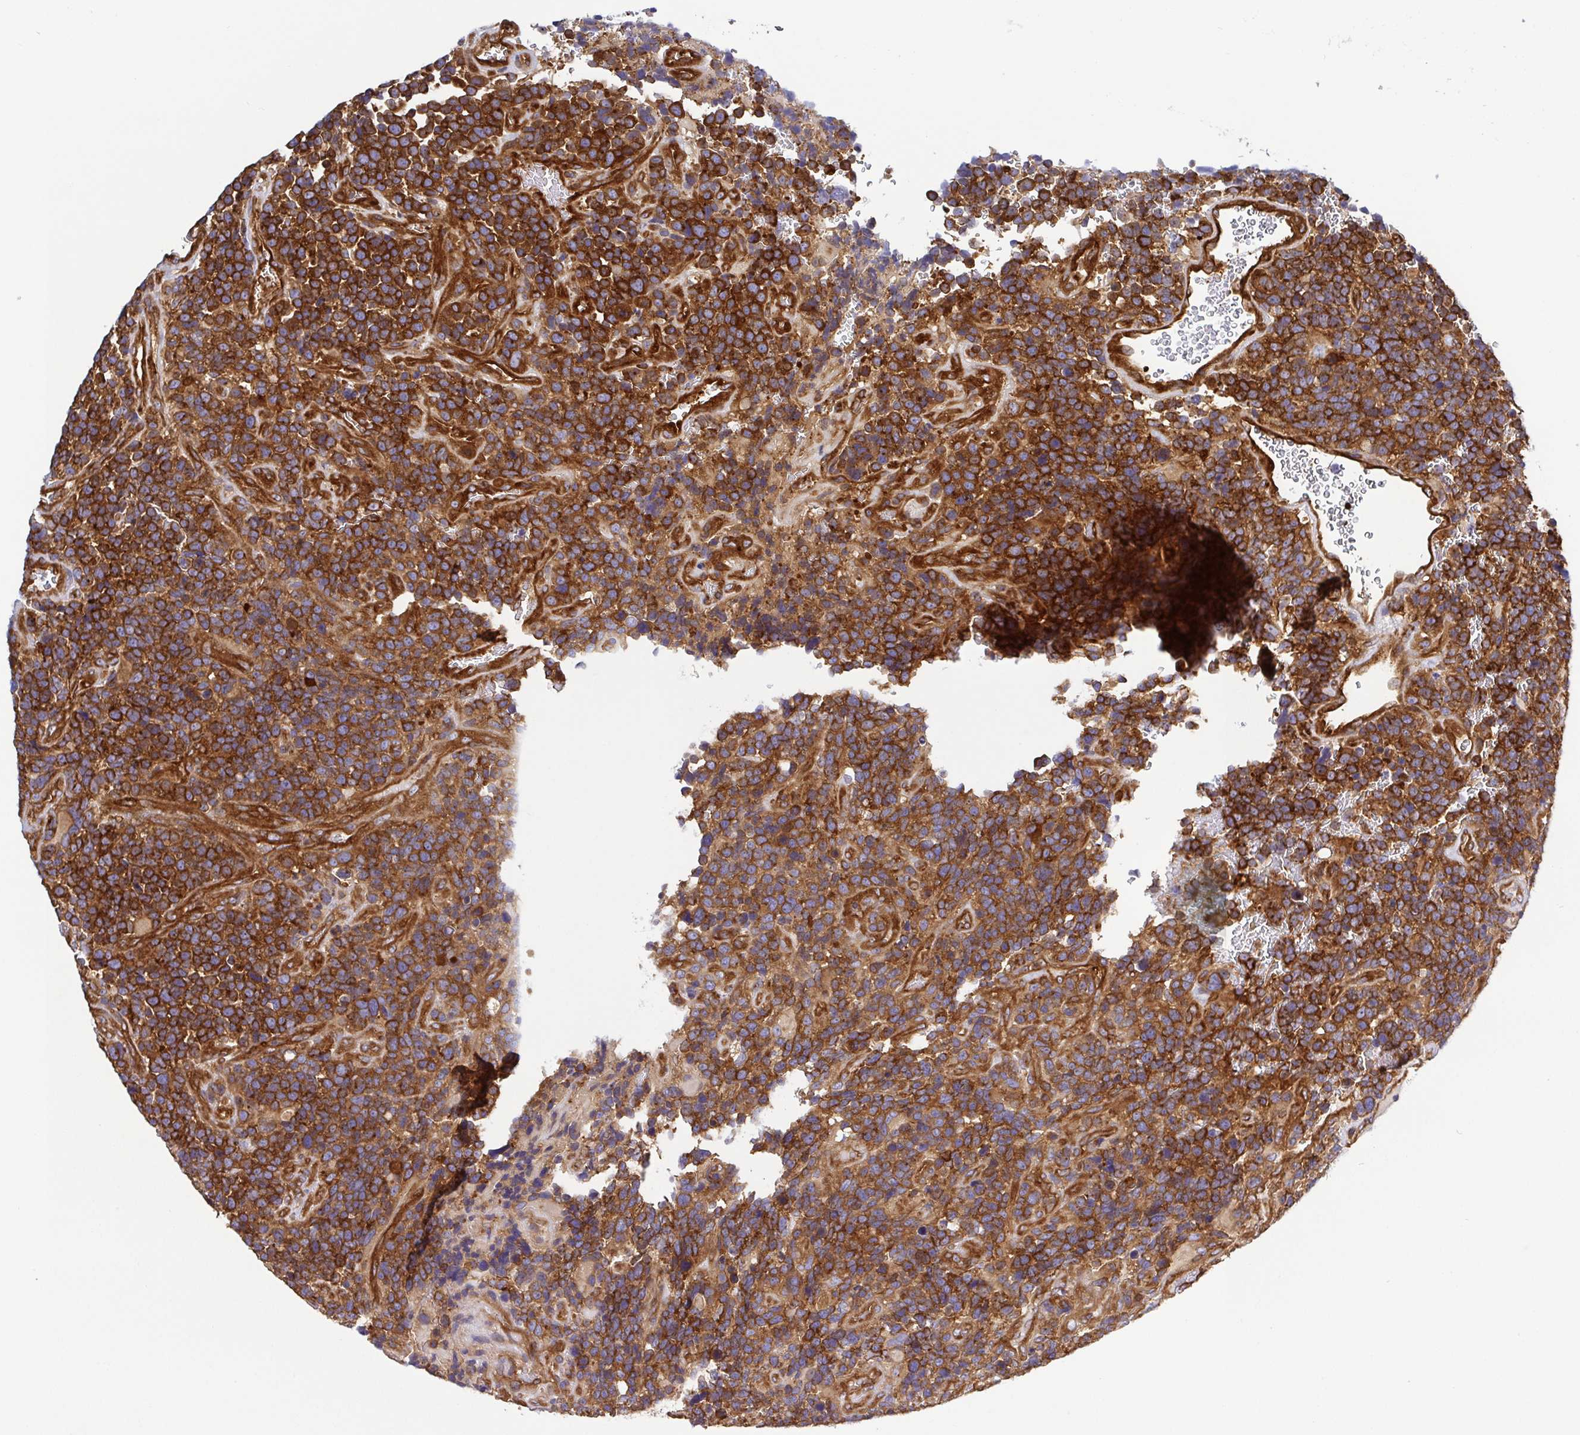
{"staining": {"intensity": "strong", "quantity": ">75%", "location": "cytoplasmic/membranous"}, "tissue": "glioma", "cell_type": "Tumor cells", "image_type": "cancer", "snomed": [{"axis": "morphology", "description": "Glioma, malignant, High grade"}, {"axis": "topography", "description": "Brain"}], "caption": "Immunohistochemical staining of human glioma shows high levels of strong cytoplasmic/membranous protein staining in about >75% of tumor cells.", "gene": "KIF5B", "patient": {"sex": "male", "age": 33}}